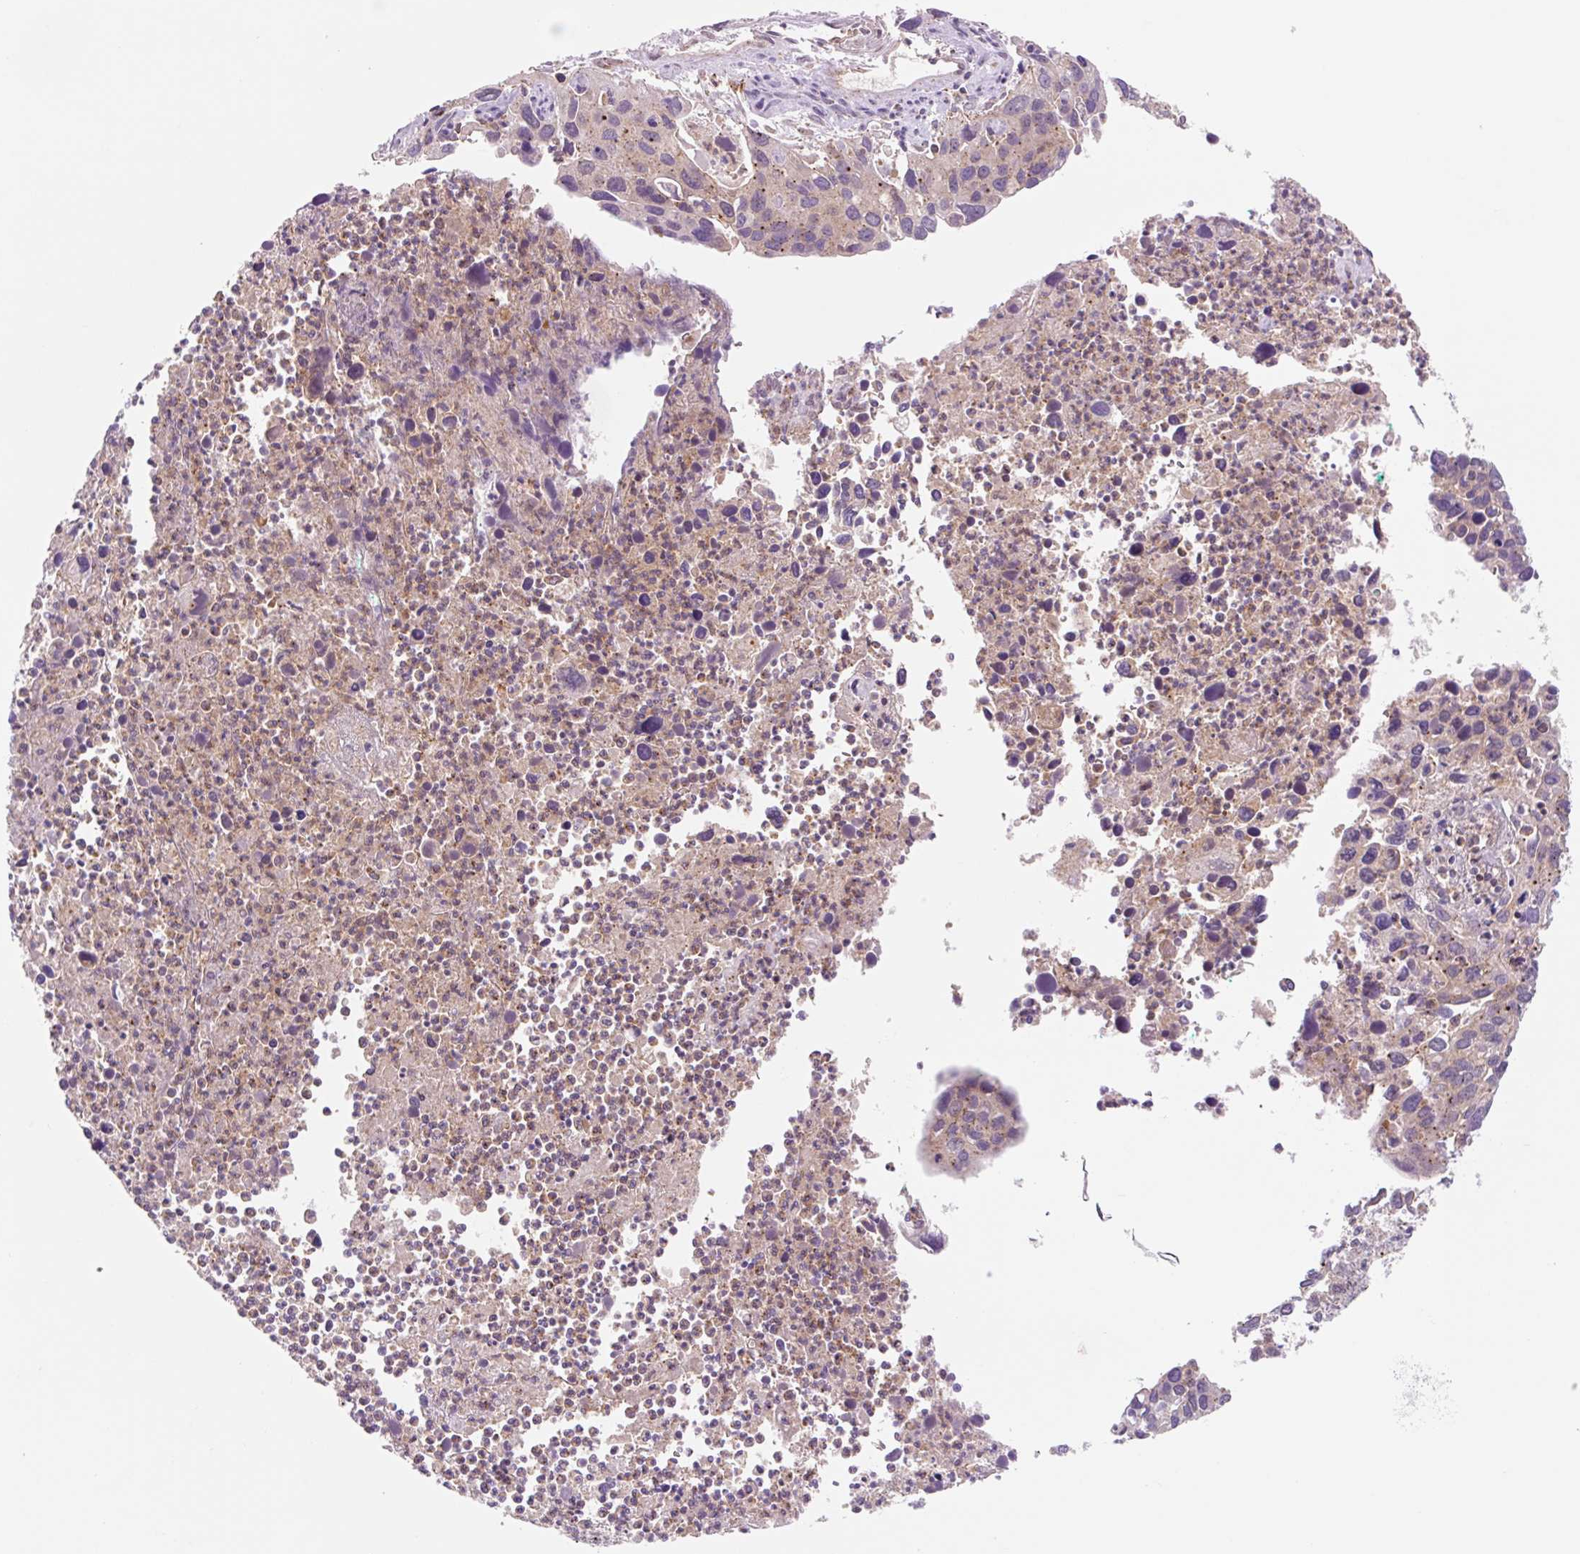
{"staining": {"intensity": "weak", "quantity": "25%-75%", "location": "cytoplasmic/membranous"}, "tissue": "cervical cancer", "cell_type": "Tumor cells", "image_type": "cancer", "snomed": [{"axis": "morphology", "description": "Squamous cell carcinoma, NOS"}, {"axis": "topography", "description": "Cervix"}], "caption": "IHC of cervical cancer displays low levels of weak cytoplasmic/membranous positivity in about 25%-75% of tumor cells. The protein of interest is stained brown, and the nuclei are stained in blue (DAB (3,3'-diaminobenzidine) IHC with brightfield microscopy, high magnification).", "gene": "VPS4A", "patient": {"sex": "female", "age": 55}}